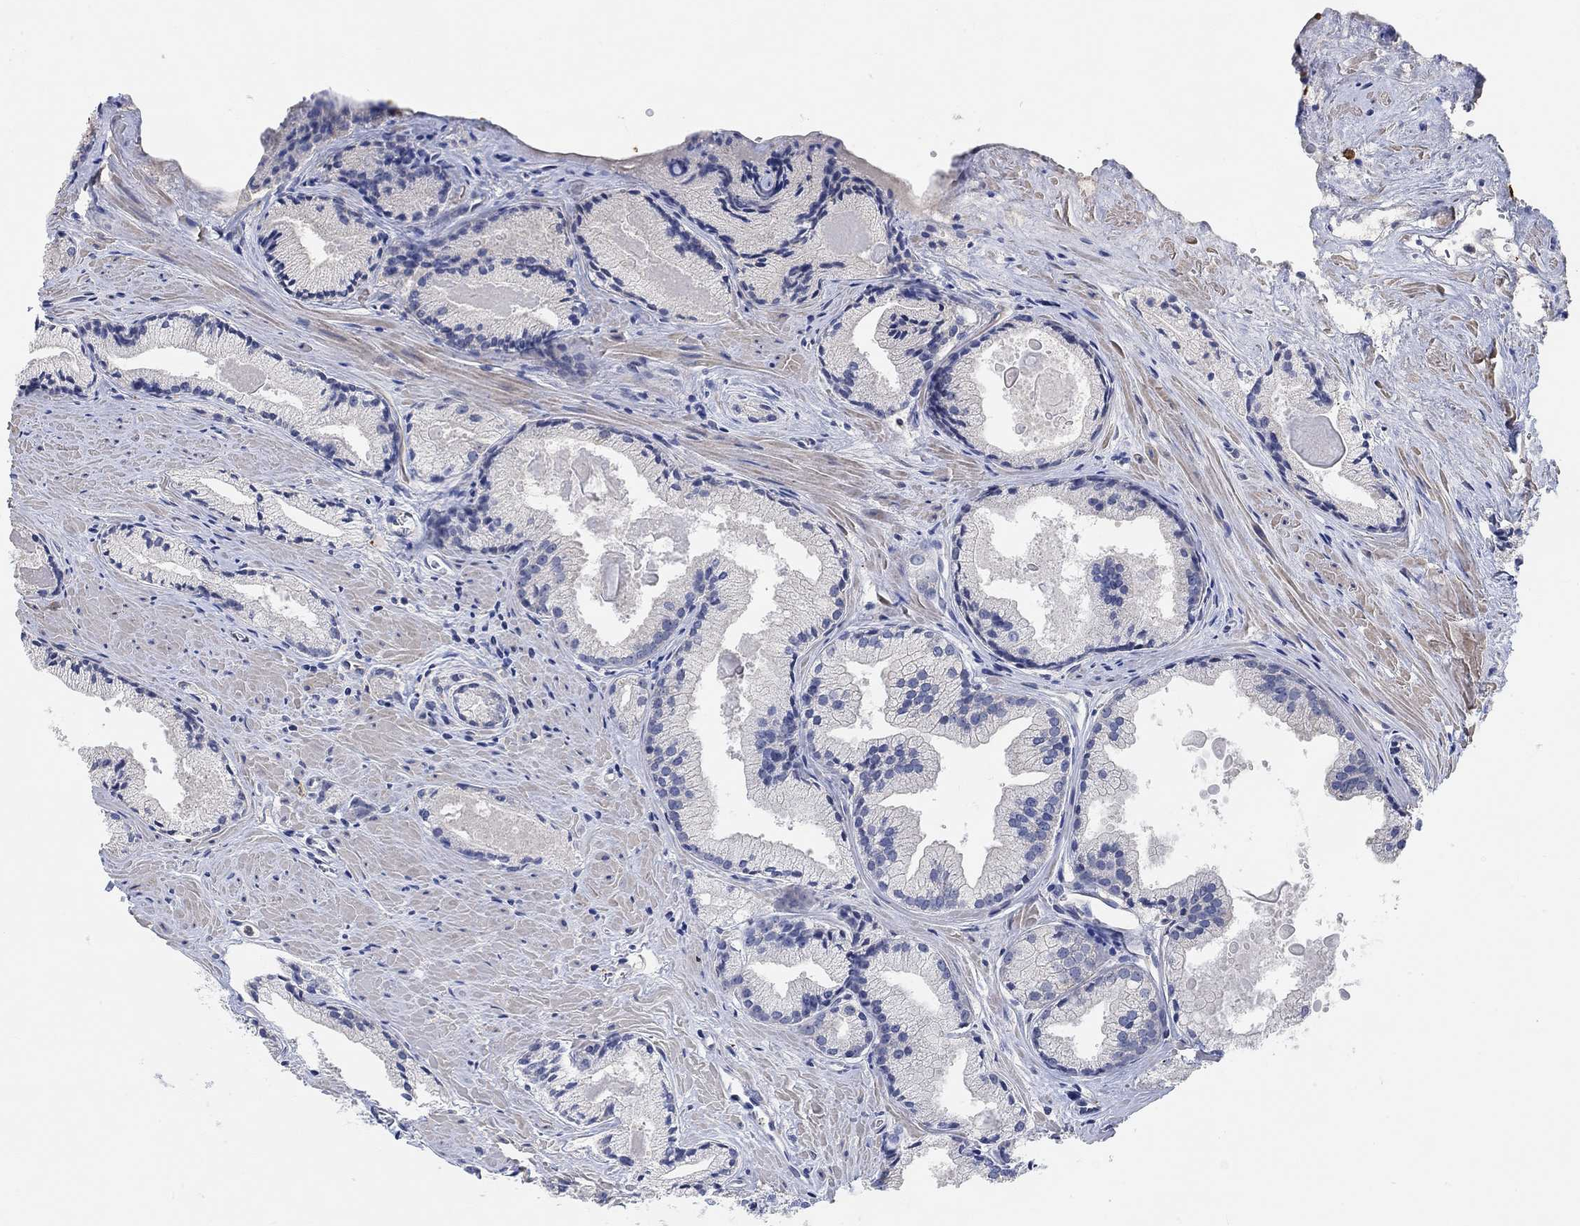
{"staining": {"intensity": "negative", "quantity": "none", "location": "none"}, "tissue": "prostate cancer", "cell_type": "Tumor cells", "image_type": "cancer", "snomed": [{"axis": "morphology", "description": "Adenocarcinoma, NOS"}, {"axis": "morphology", "description": "Adenocarcinoma, High grade"}, {"axis": "topography", "description": "Prostate"}], "caption": "A high-resolution micrograph shows immunohistochemistry (IHC) staining of prostate cancer (adenocarcinoma), which demonstrates no significant positivity in tumor cells.", "gene": "SYT16", "patient": {"sex": "male", "age": 70}}